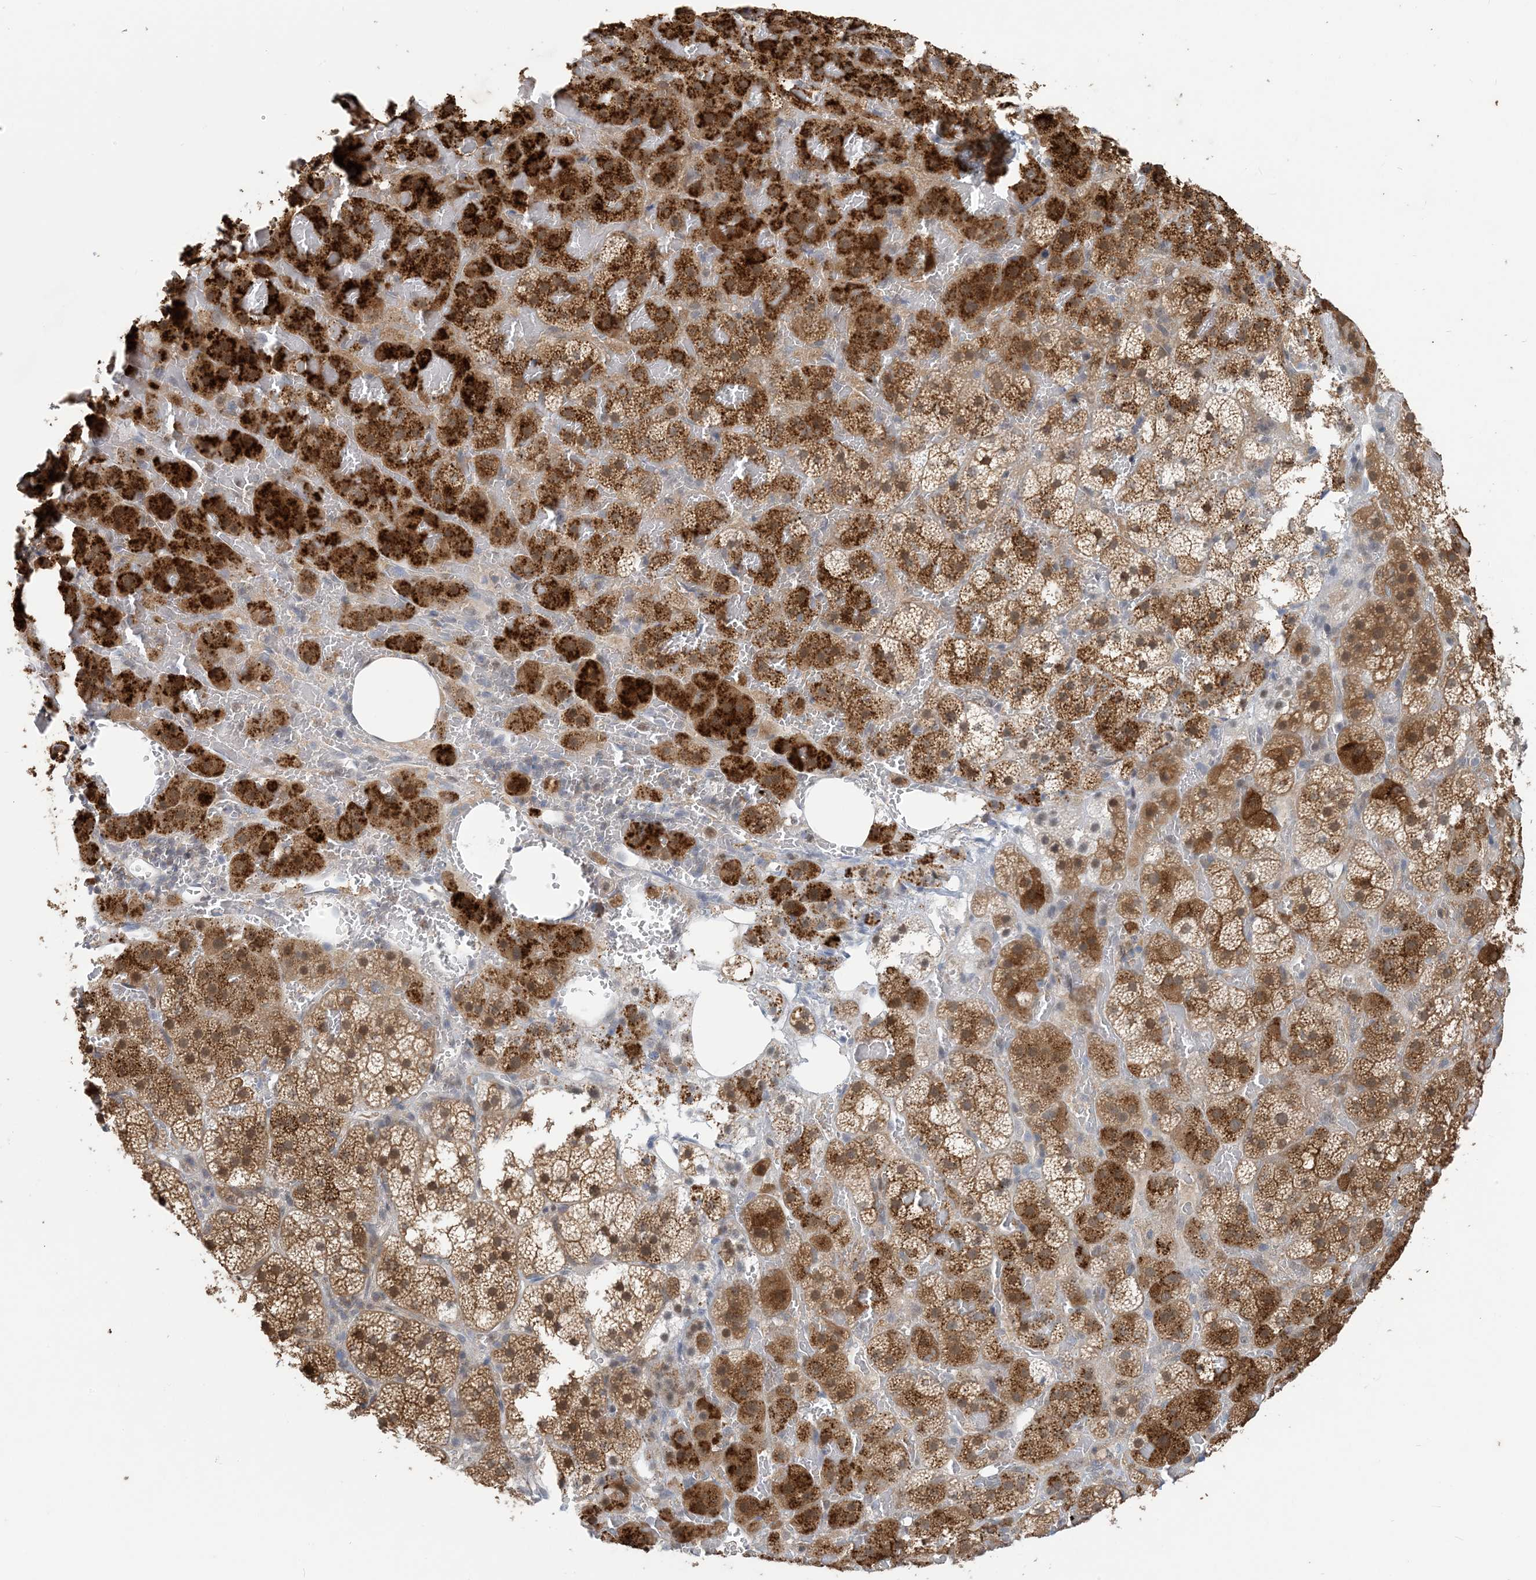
{"staining": {"intensity": "strong", "quantity": "25%-75%", "location": "cytoplasmic/membranous"}, "tissue": "adrenal gland", "cell_type": "Glandular cells", "image_type": "normal", "snomed": [{"axis": "morphology", "description": "Normal tissue, NOS"}, {"axis": "topography", "description": "Adrenal gland"}], "caption": "Immunohistochemical staining of benign adrenal gland reveals strong cytoplasmic/membranous protein positivity in approximately 25%-75% of glandular cells. The protein of interest is stained brown, and the nuclei are stained in blue (DAB (3,3'-diaminobenzidine) IHC with brightfield microscopy, high magnification).", "gene": "ZC3H12A", "patient": {"sex": "female", "age": 59}}